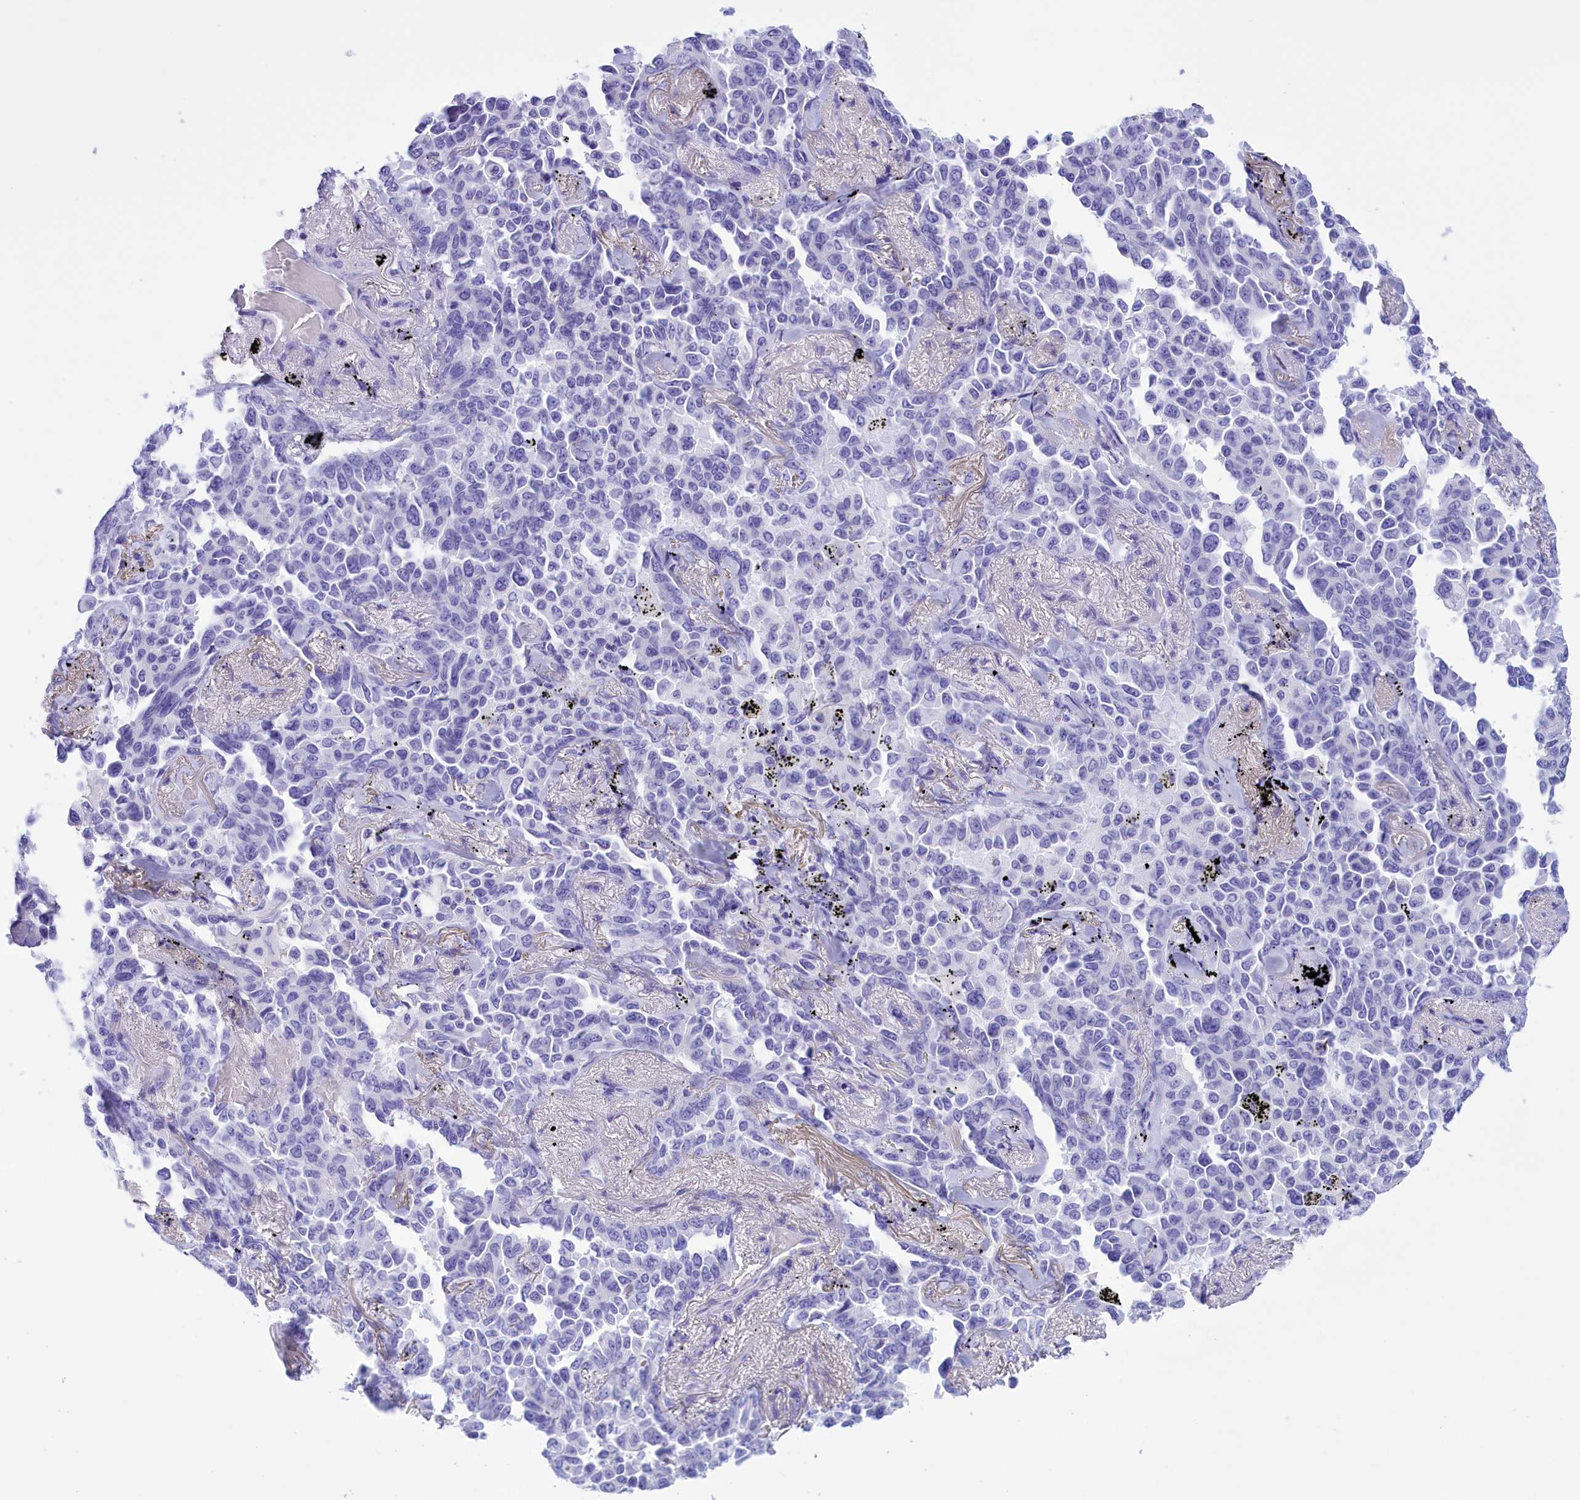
{"staining": {"intensity": "negative", "quantity": "none", "location": "none"}, "tissue": "lung cancer", "cell_type": "Tumor cells", "image_type": "cancer", "snomed": [{"axis": "morphology", "description": "Adenocarcinoma, NOS"}, {"axis": "topography", "description": "Lung"}], "caption": "Protein analysis of lung adenocarcinoma displays no significant expression in tumor cells.", "gene": "BRI3", "patient": {"sex": "female", "age": 67}}